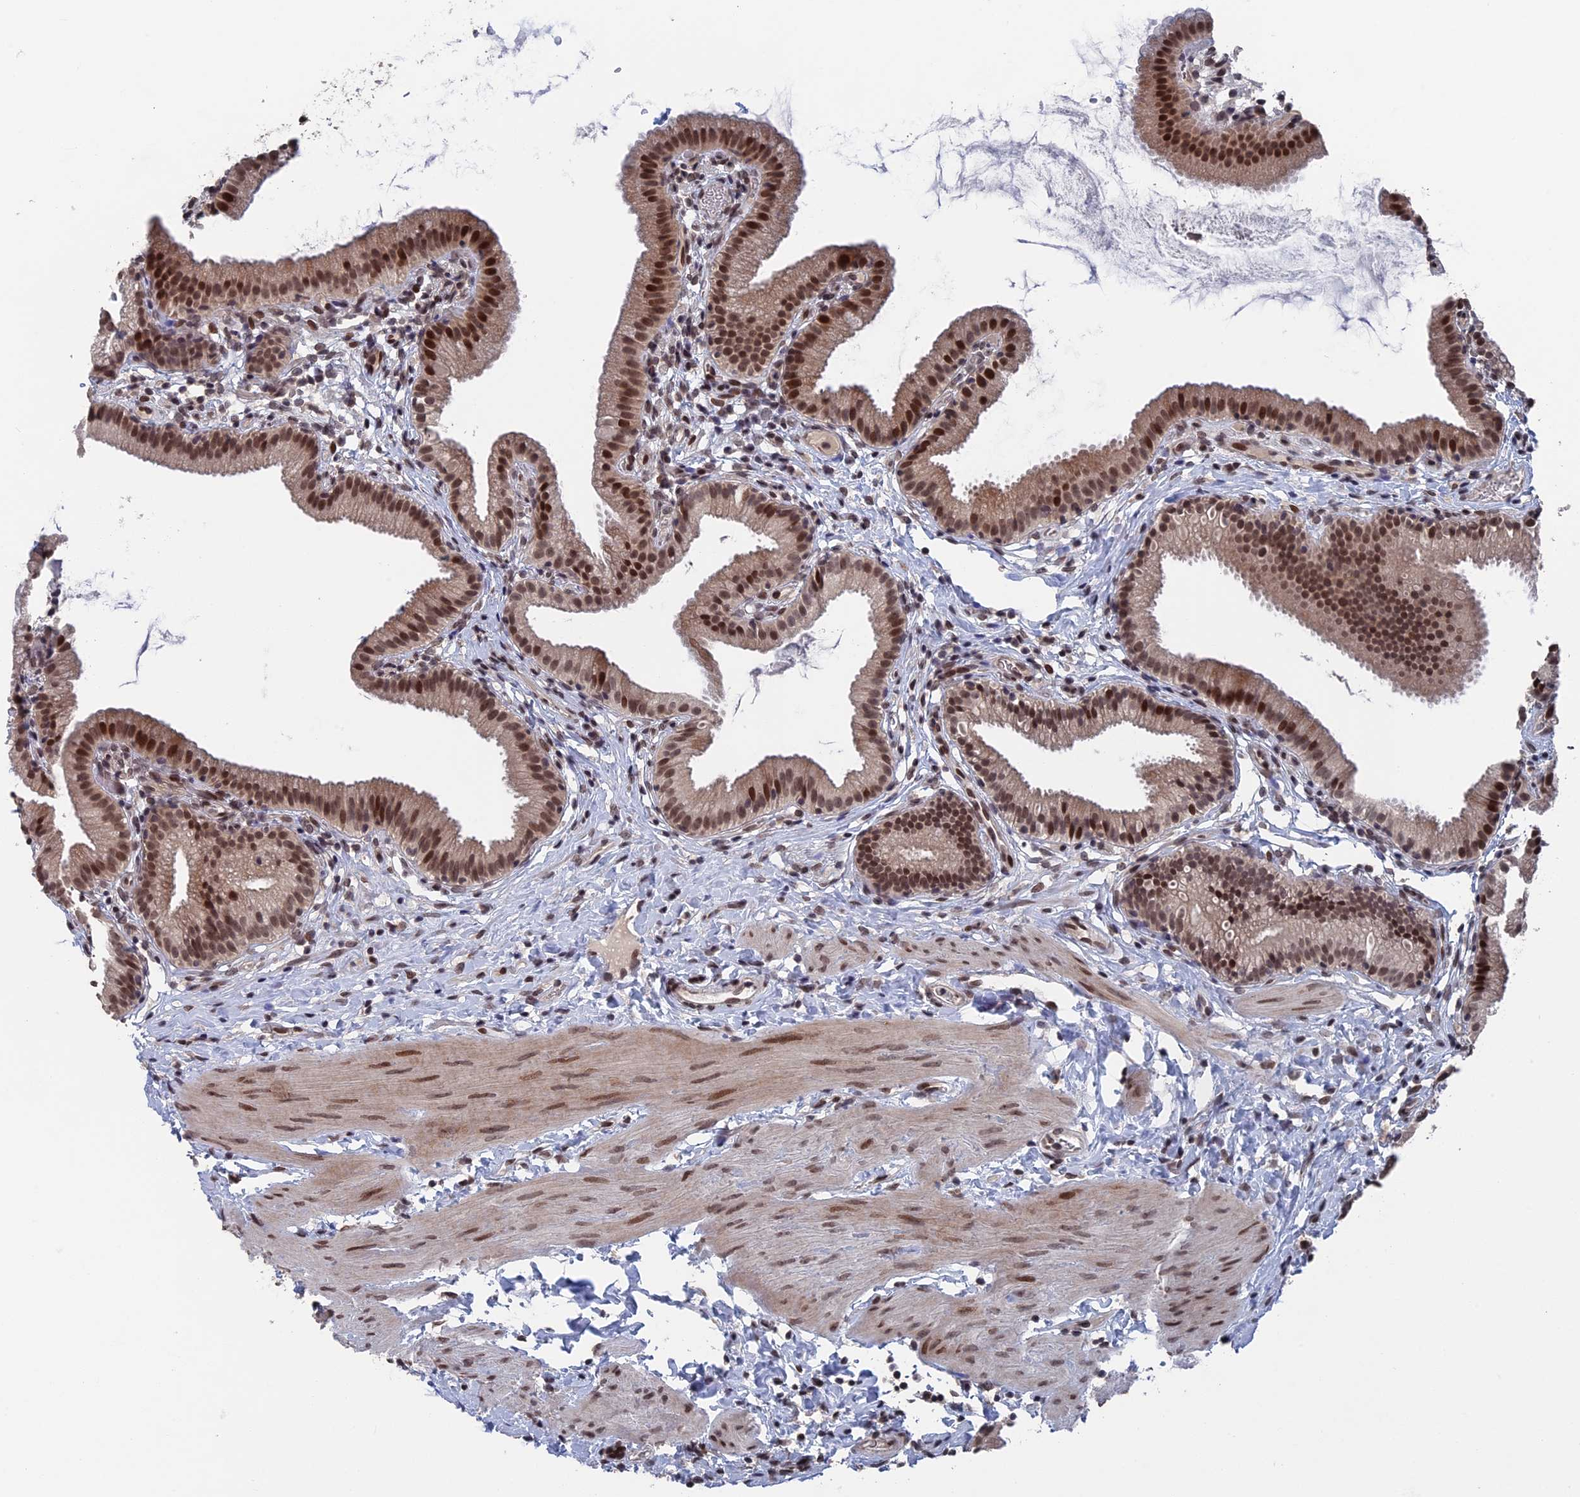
{"staining": {"intensity": "moderate", "quantity": ">75%", "location": "nuclear"}, "tissue": "gallbladder", "cell_type": "Glandular cells", "image_type": "normal", "snomed": [{"axis": "morphology", "description": "Normal tissue, NOS"}, {"axis": "topography", "description": "Gallbladder"}], "caption": "High-magnification brightfield microscopy of unremarkable gallbladder stained with DAB (3,3'-diaminobenzidine) (brown) and counterstained with hematoxylin (blue). glandular cells exhibit moderate nuclear positivity is identified in approximately>75% of cells.", "gene": "NR2C2AP", "patient": {"sex": "female", "age": 46}}